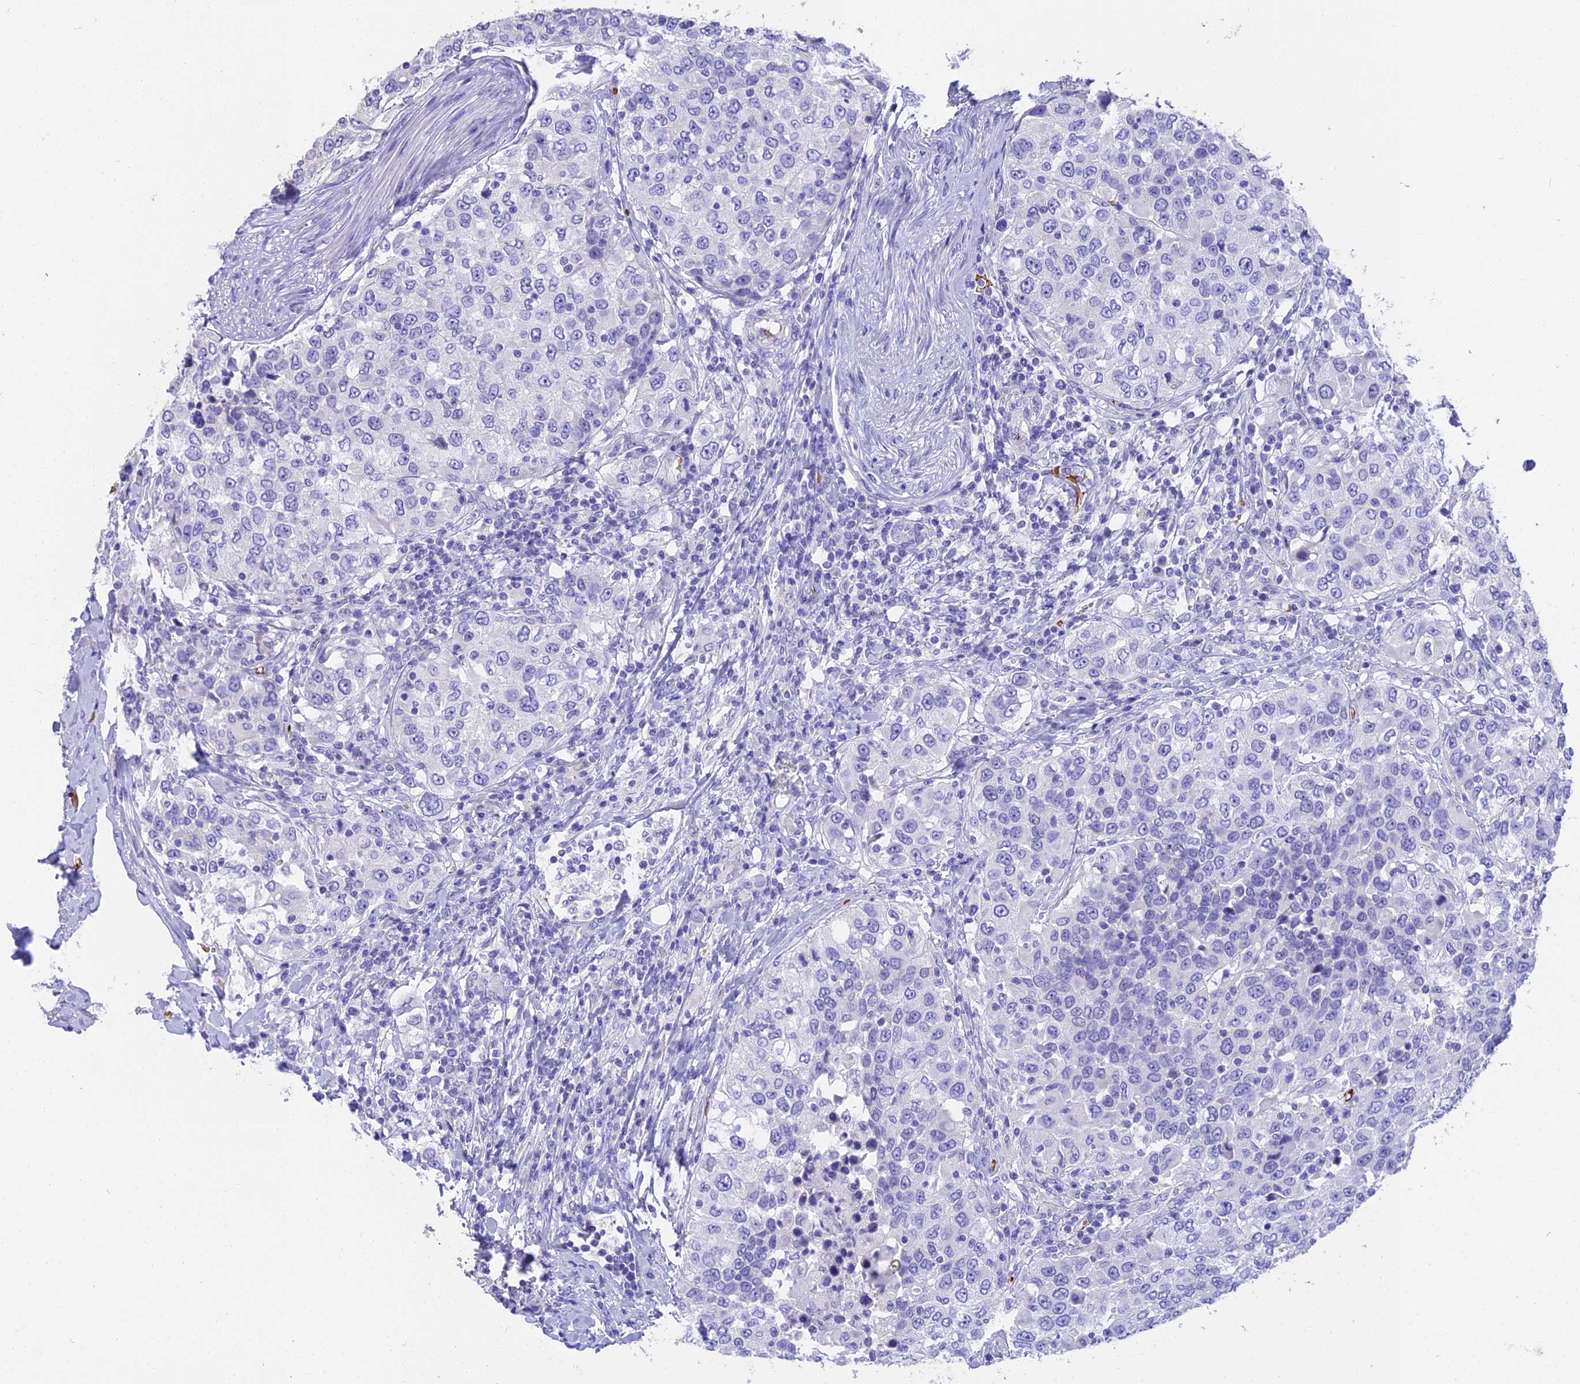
{"staining": {"intensity": "negative", "quantity": "none", "location": "none"}, "tissue": "urothelial cancer", "cell_type": "Tumor cells", "image_type": "cancer", "snomed": [{"axis": "morphology", "description": "Urothelial carcinoma, High grade"}, {"axis": "topography", "description": "Urinary bladder"}], "caption": "A high-resolution photomicrograph shows immunohistochemistry staining of high-grade urothelial carcinoma, which exhibits no significant staining in tumor cells. The staining was performed using DAB to visualize the protein expression in brown, while the nuclei were stained in blue with hematoxylin (Magnification: 20x).", "gene": "TNNC2", "patient": {"sex": "female", "age": 80}}